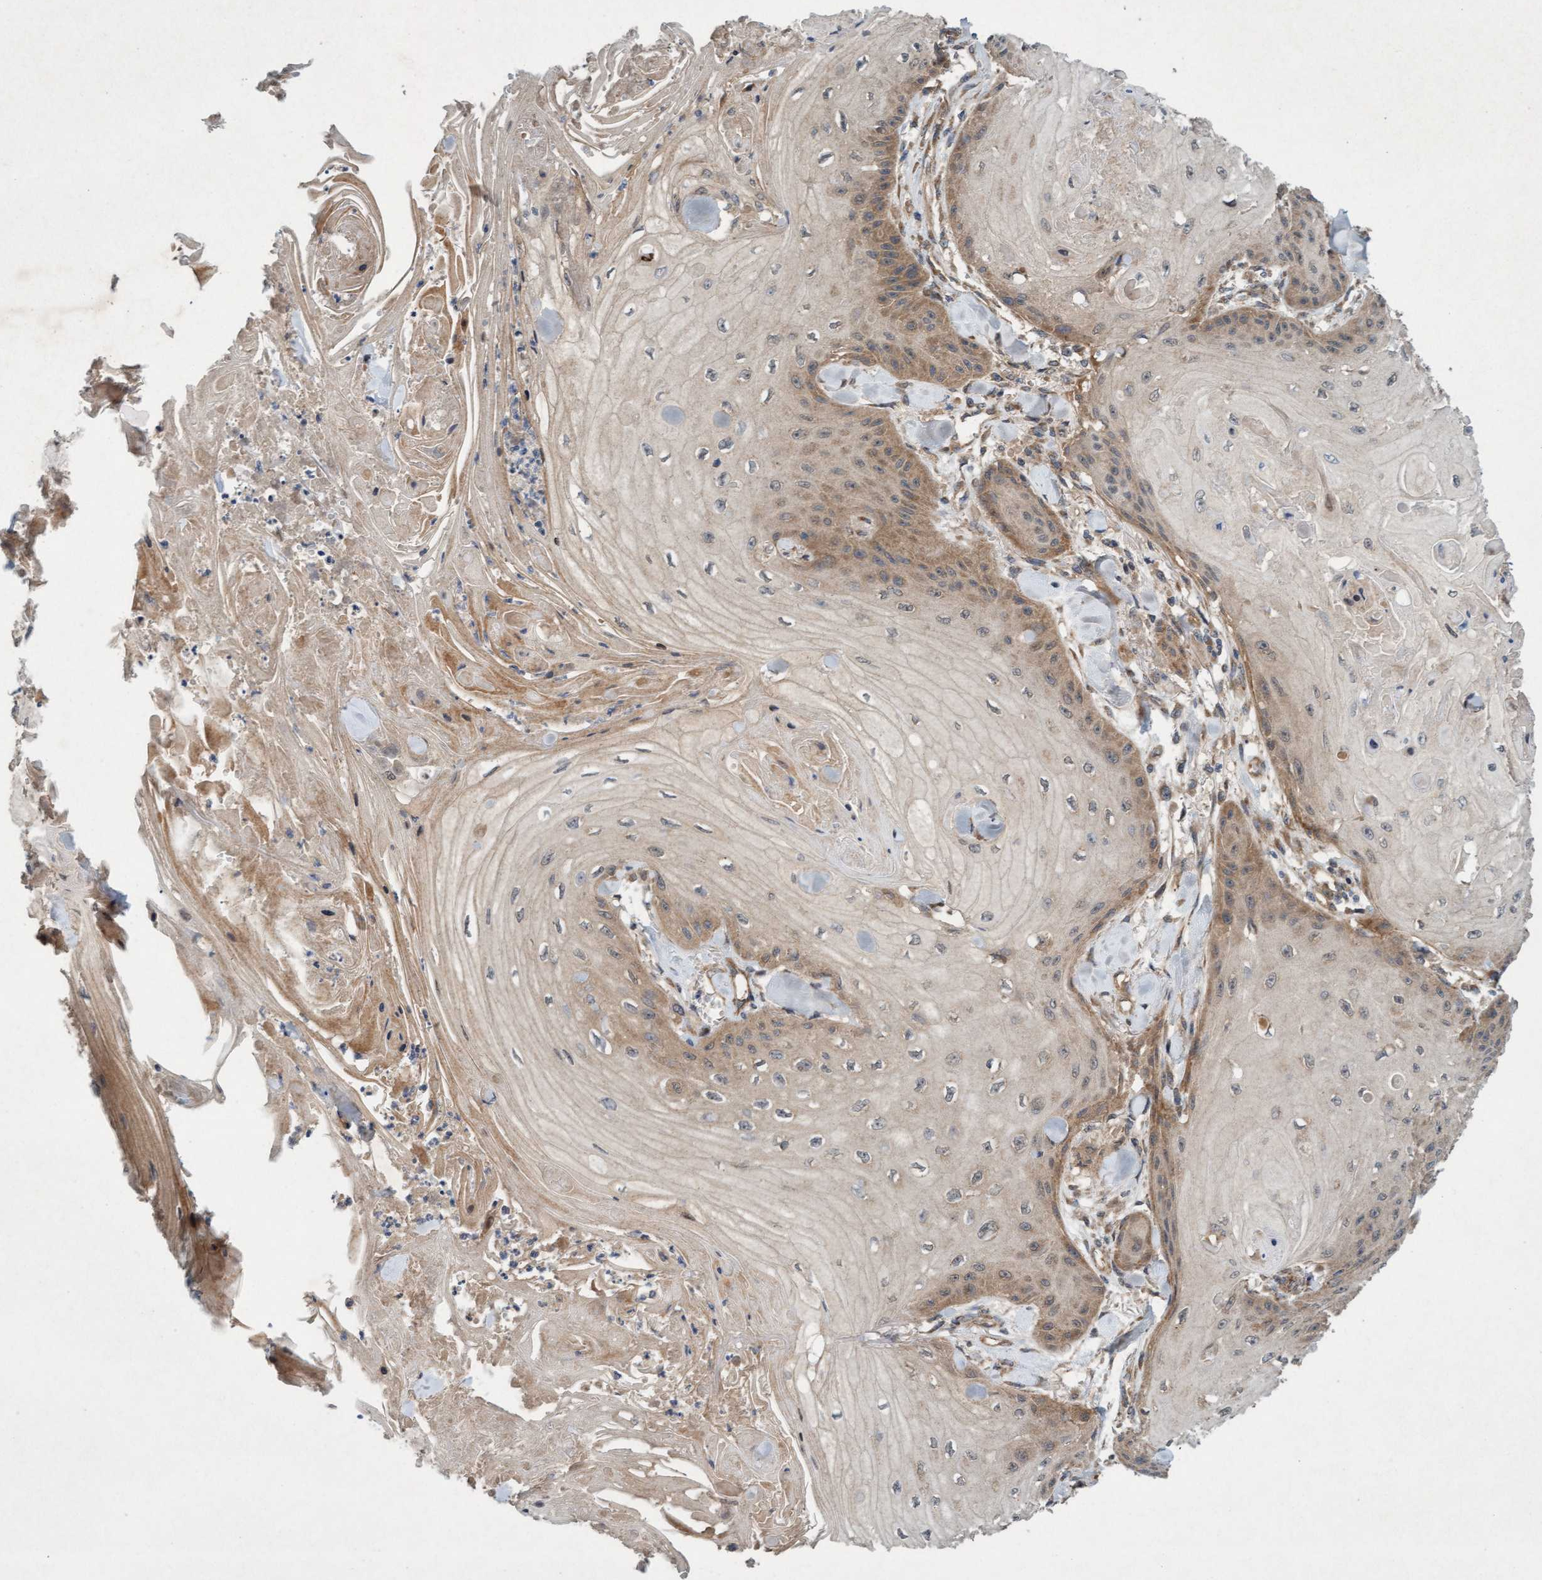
{"staining": {"intensity": "moderate", "quantity": "25%-75%", "location": "cytoplasmic/membranous"}, "tissue": "skin cancer", "cell_type": "Tumor cells", "image_type": "cancer", "snomed": [{"axis": "morphology", "description": "Squamous cell carcinoma, NOS"}, {"axis": "topography", "description": "Skin"}], "caption": "The immunohistochemical stain highlights moderate cytoplasmic/membranous expression in tumor cells of squamous cell carcinoma (skin) tissue.", "gene": "MLXIP", "patient": {"sex": "male", "age": 74}}